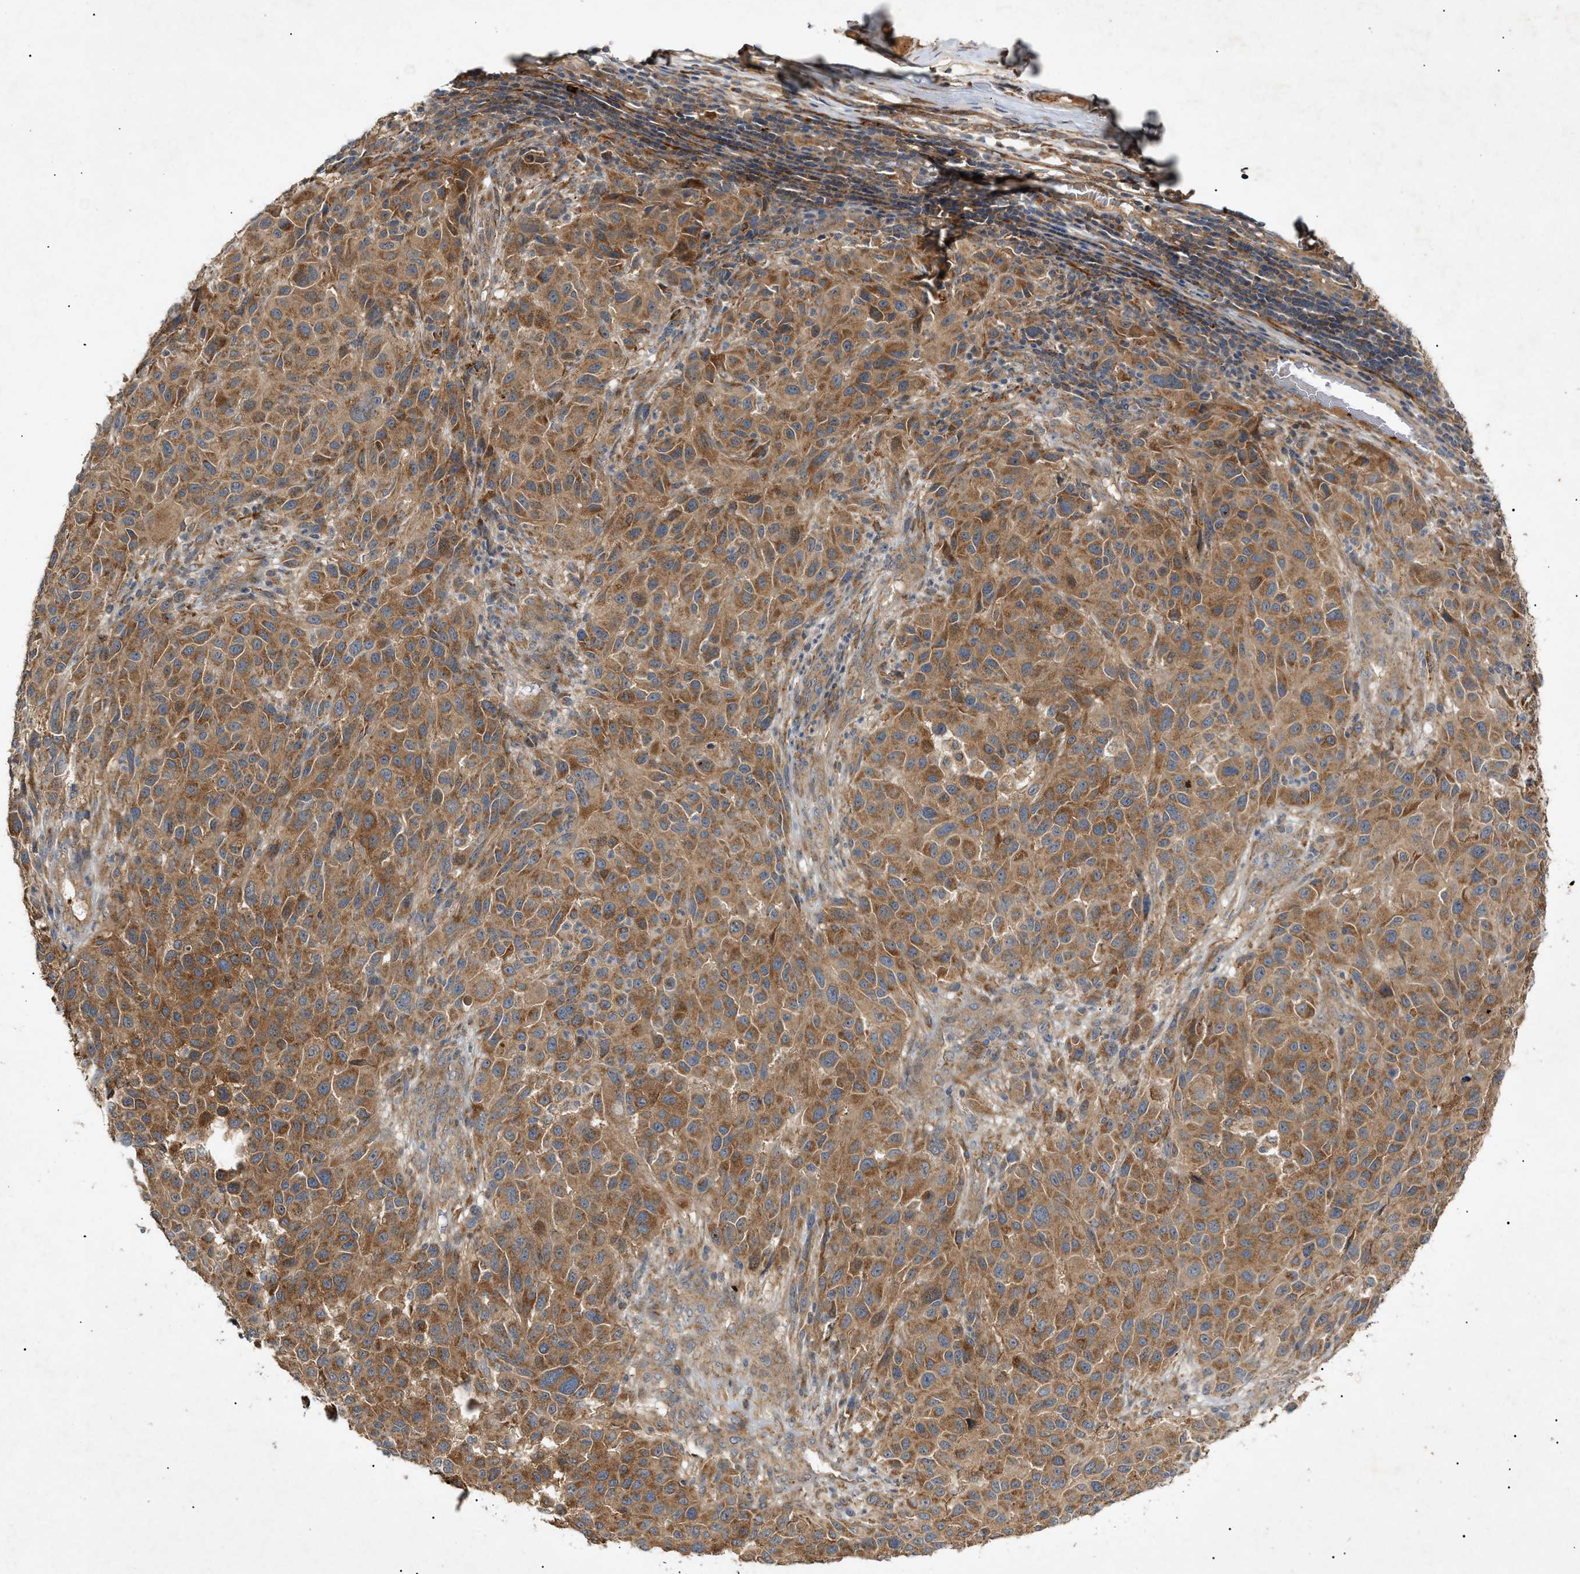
{"staining": {"intensity": "moderate", "quantity": ">75%", "location": "cytoplasmic/membranous"}, "tissue": "melanoma", "cell_type": "Tumor cells", "image_type": "cancer", "snomed": [{"axis": "morphology", "description": "Malignant melanoma, Metastatic site"}, {"axis": "topography", "description": "Lymph node"}], "caption": "Human malignant melanoma (metastatic site) stained with a protein marker demonstrates moderate staining in tumor cells.", "gene": "MTCH1", "patient": {"sex": "male", "age": 61}}